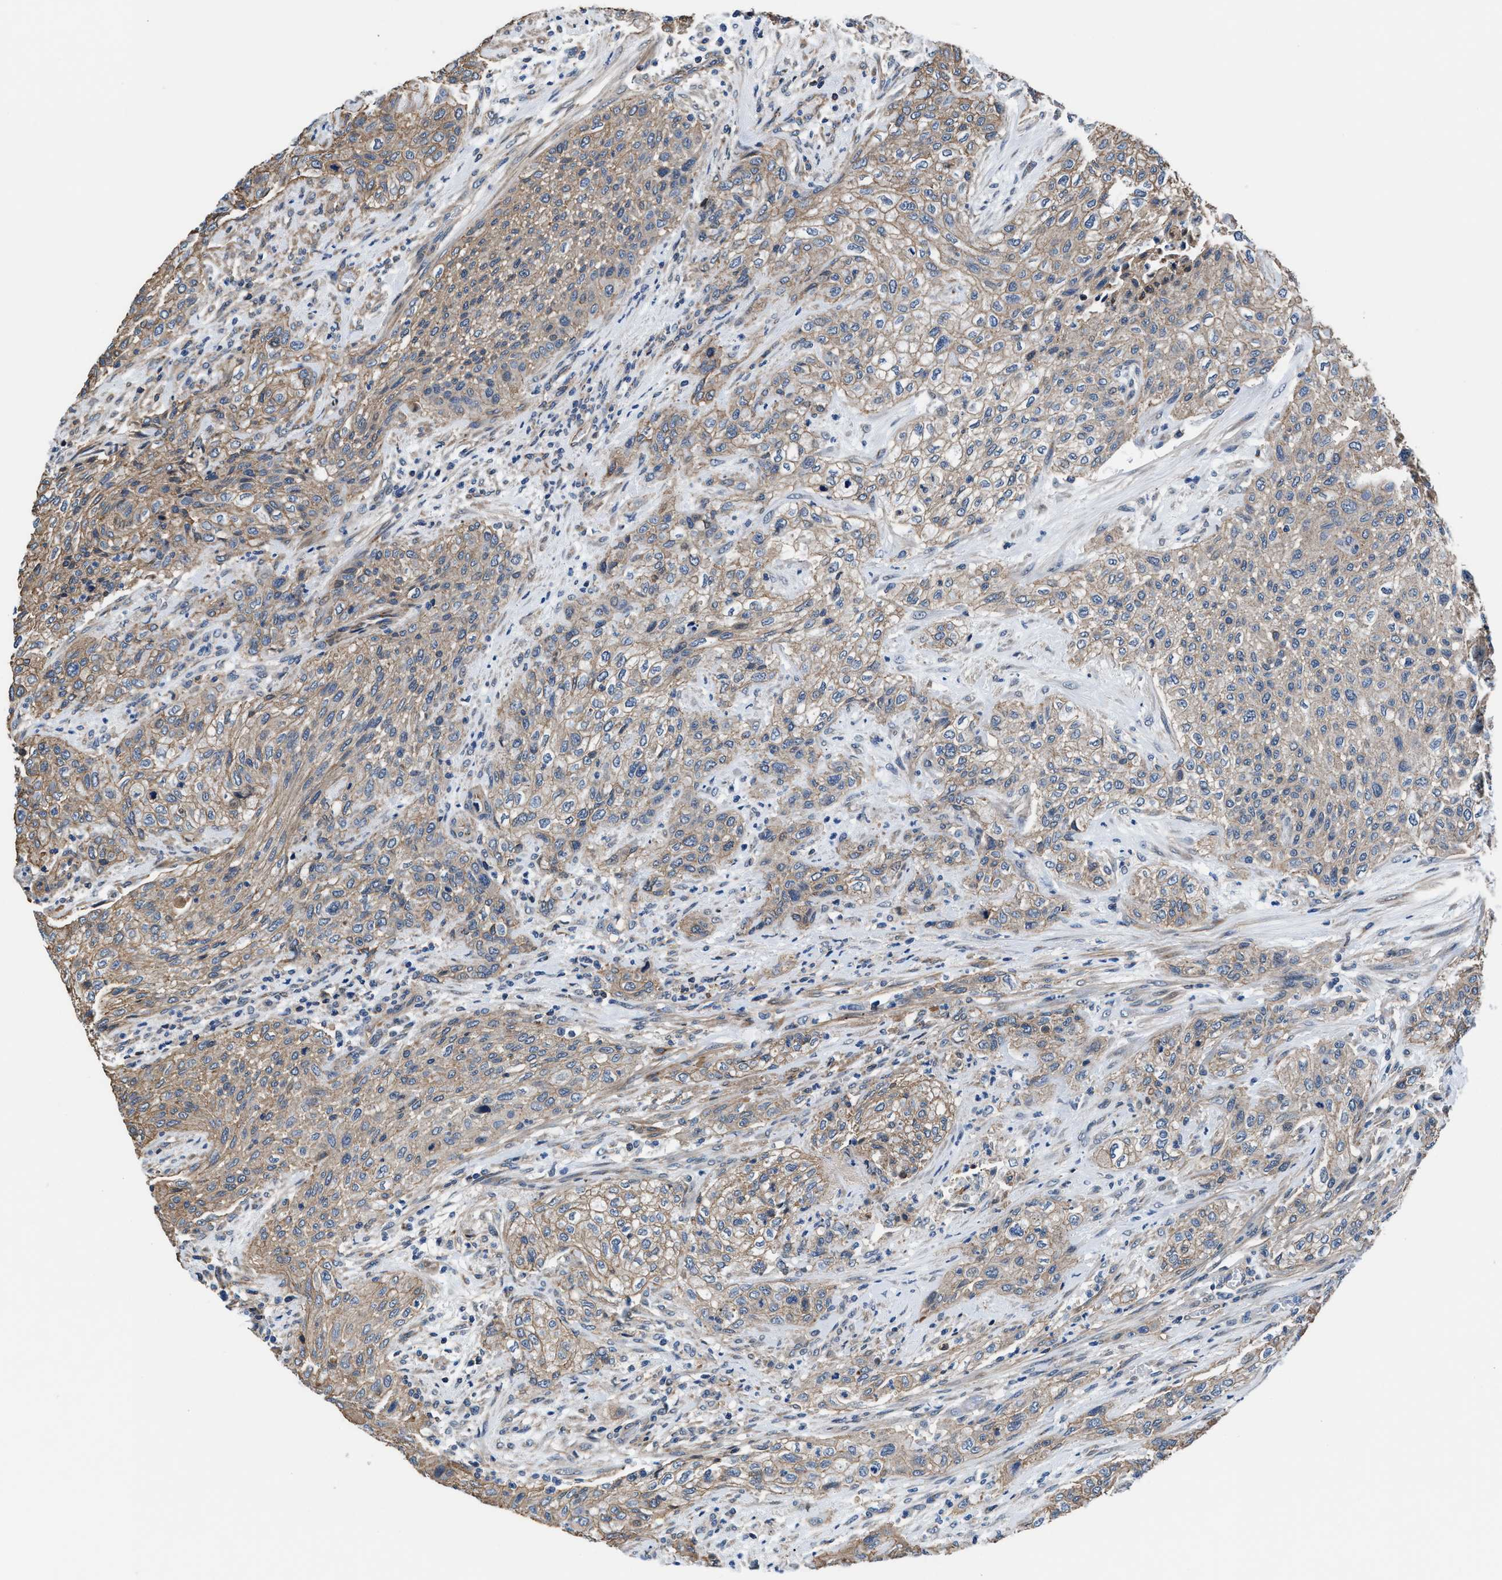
{"staining": {"intensity": "weak", "quantity": ">75%", "location": "cytoplasmic/membranous"}, "tissue": "urothelial cancer", "cell_type": "Tumor cells", "image_type": "cancer", "snomed": [{"axis": "morphology", "description": "Urothelial carcinoma, Low grade"}, {"axis": "morphology", "description": "Urothelial carcinoma, High grade"}, {"axis": "topography", "description": "Urinary bladder"}], "caption": "Urothelial cancer stained for a protein exhibits weak cytoplasmic/membranous positivity in tumor cells. (Brightfield microscopy of DAB IHC at high magnification).", "gene": "NKTR", "patient": {"sex": "male", "age": 35}}